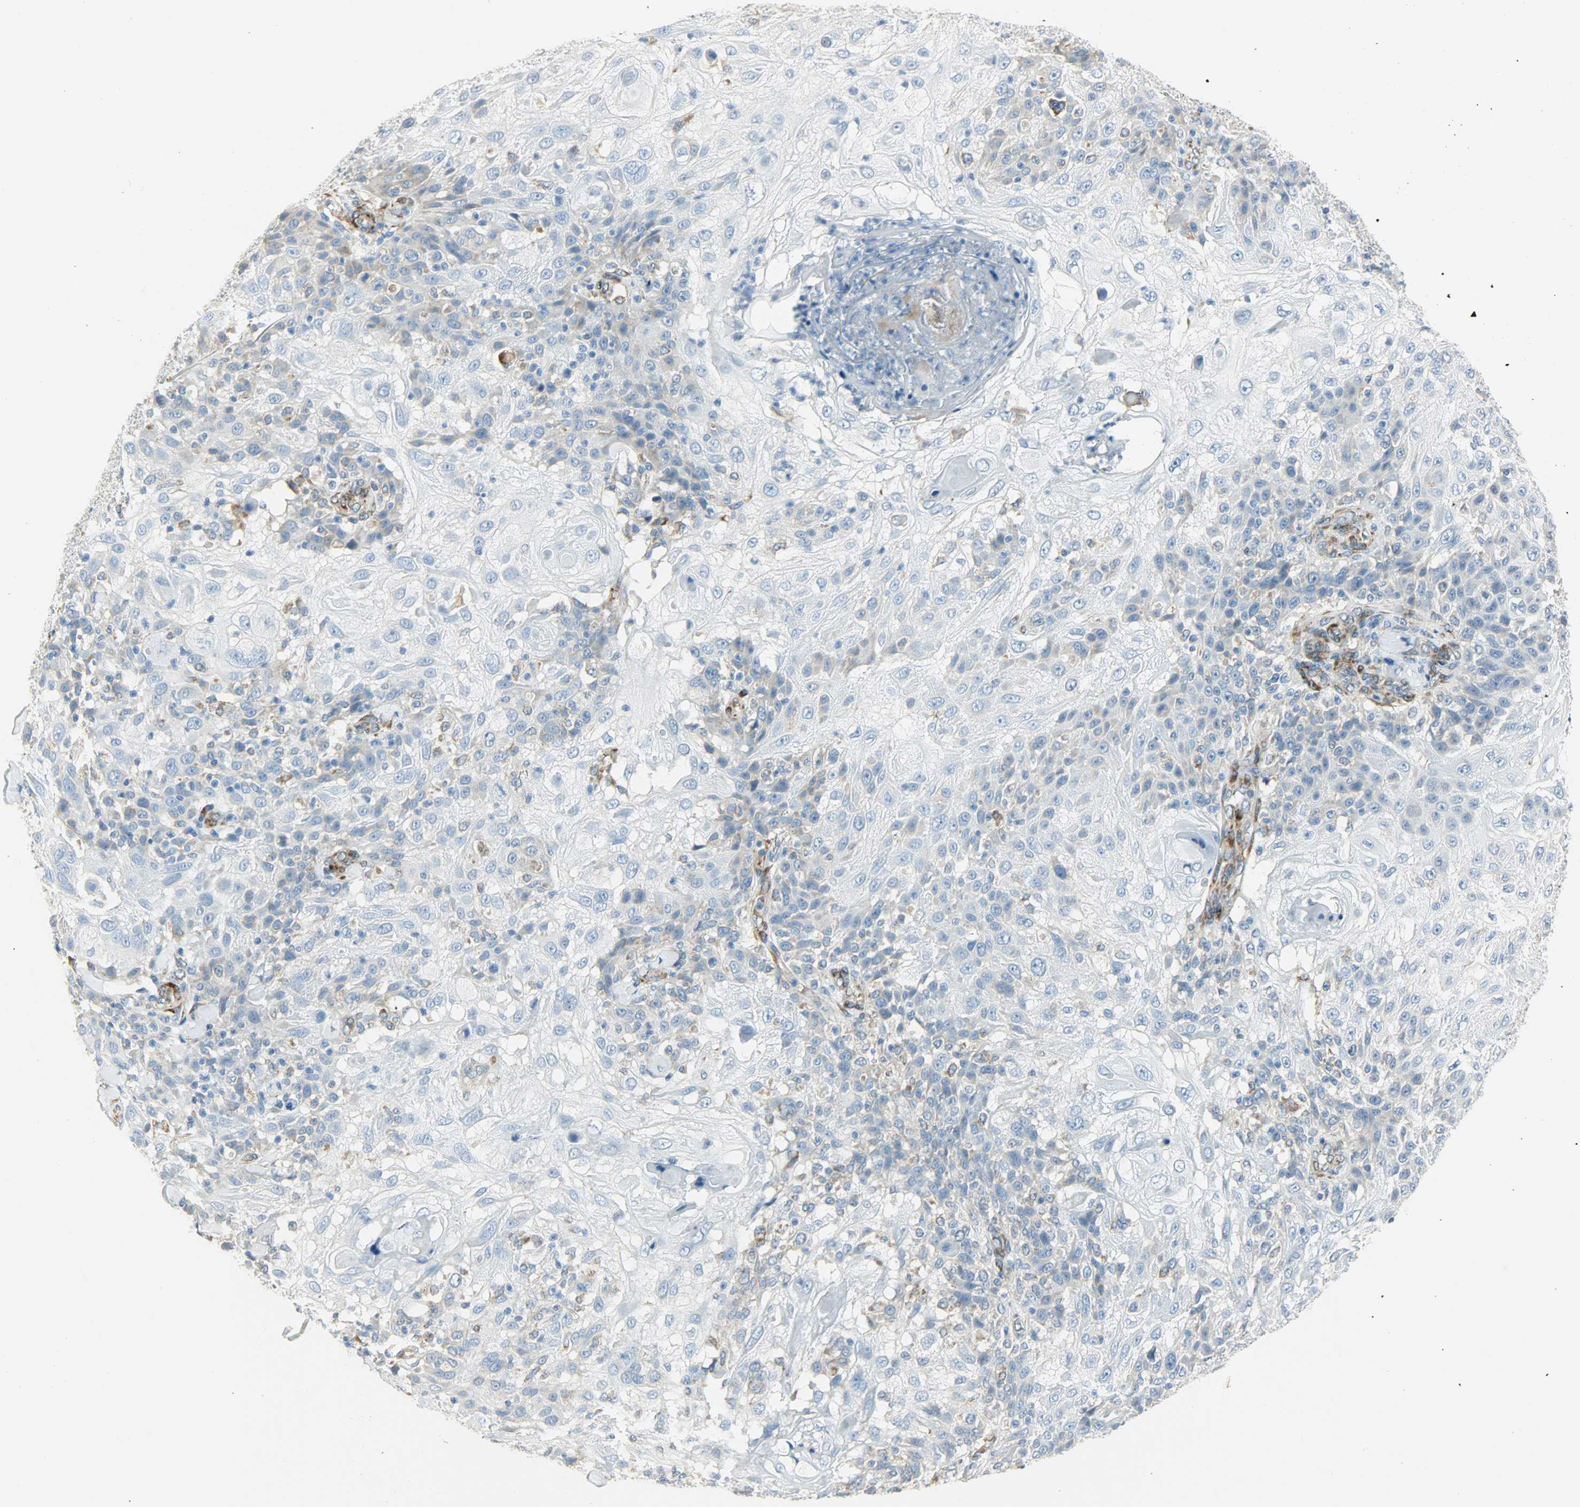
{"staining": {"intensity": "moderate", "quantity": "<25%", "location": "cytoplasmic/membranous"}, "tissue": "skin cancer", "cell_type": "Tumor cells", "image_type": "cancer", "snomed": [{"axis": "morphology", "description": "Normal tissue, NOS"}, {"axis": "morphology", "description": "Squamous cell carcinoma, NOS"}, {"axis": "topography", "description": "Skin"}], "caption": "A brown stain shows moderate cytoplasmic/membranous positivity of a protein in skin cancer (squamous cell carcinoma) tumor cells.", "gene": "PKD2", "patient": {"sex": "female", "age": 83}}